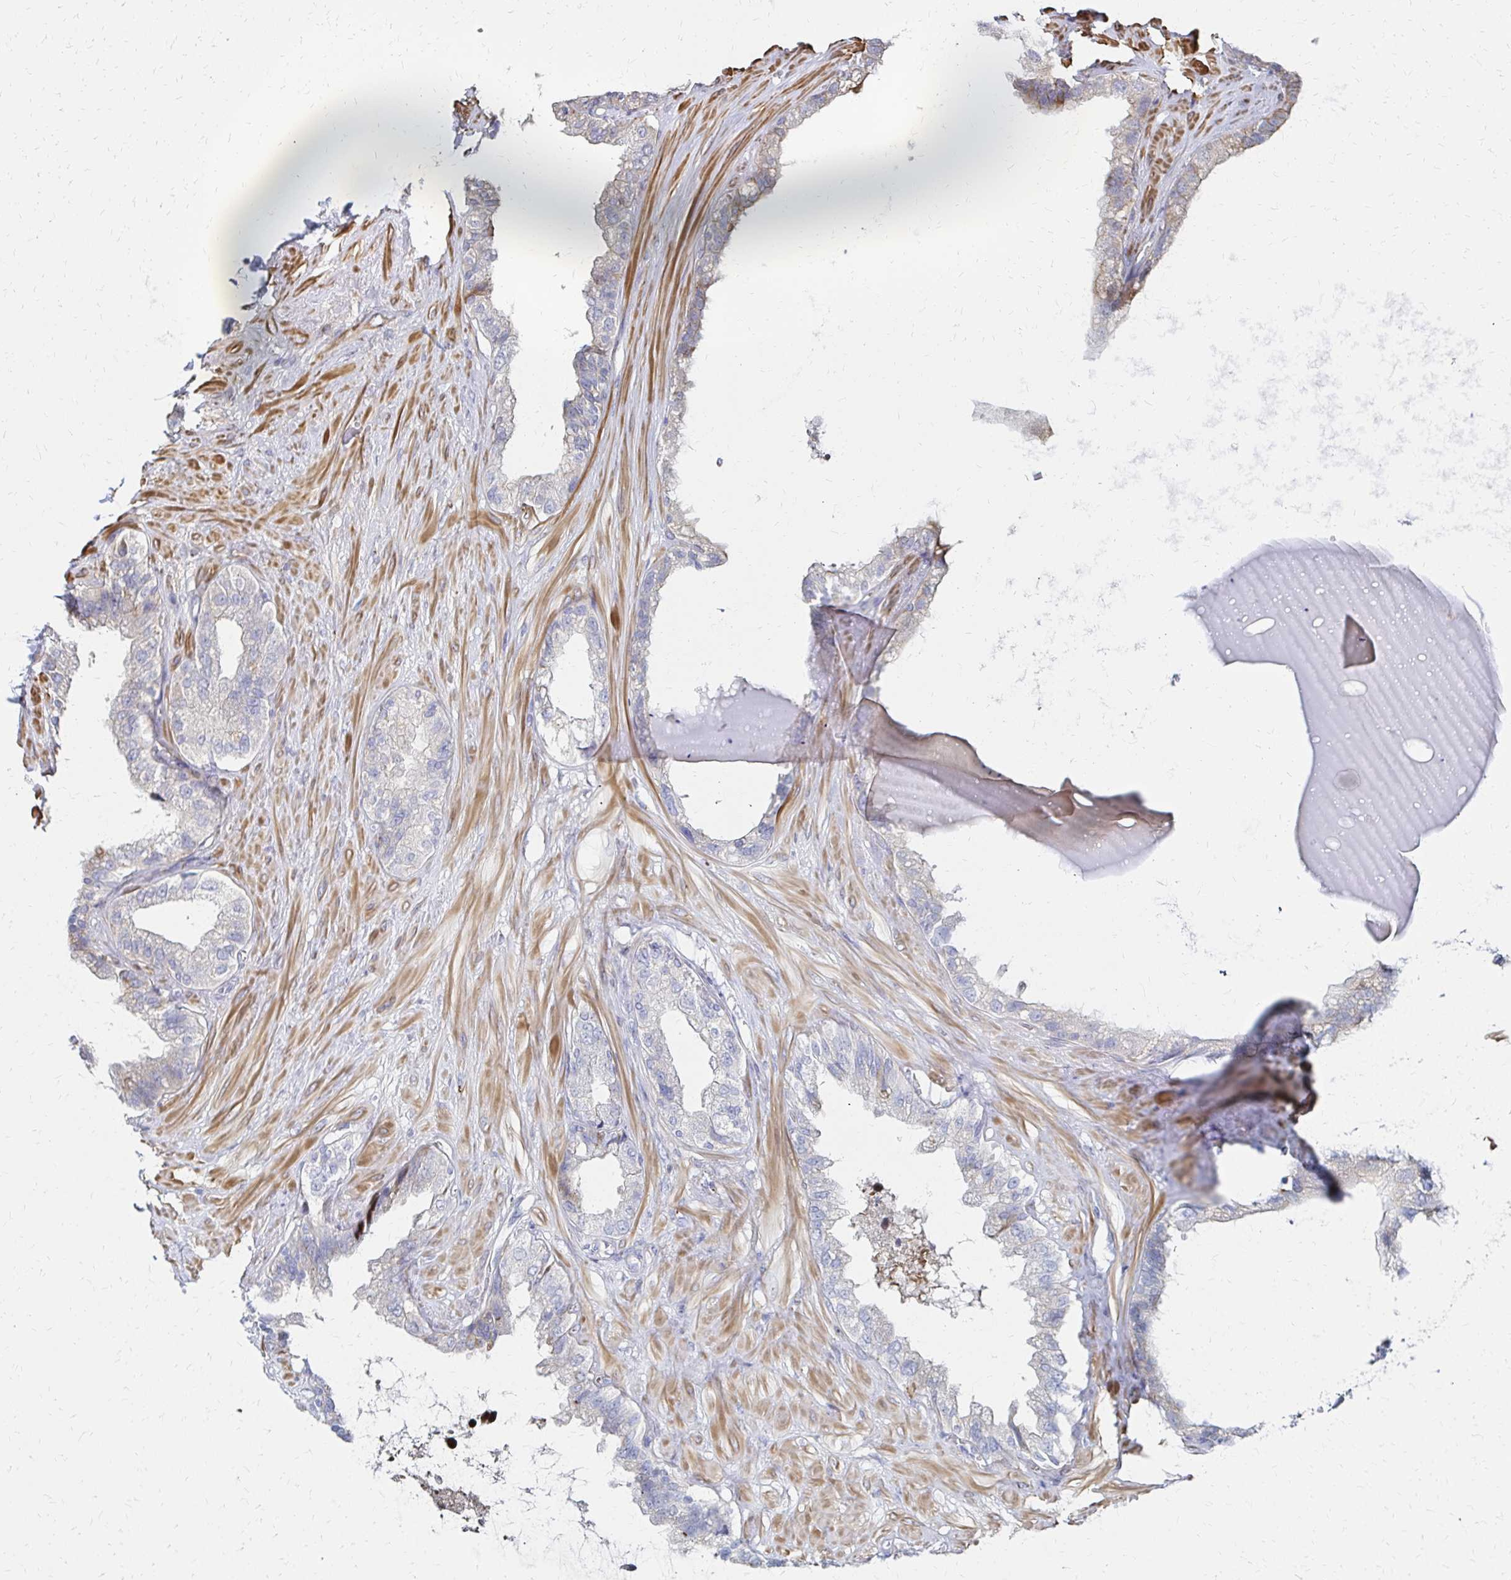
{"staining": {"intensity": "negative", "quantity": "none", "location": "none"}, "tissue": "seminal vesicle", "cell_type": "Glandular cells", "image_type": "normal", "snomed": [{"axis": "morphology", "description": "Normal tissue, NOS"}, {"axis": "topography", "description": "Seminal veicle"}, {"axis": "topography", "description": "Peripheral nerve tissue"}], "caption": "Human seminal vesicle stained for a protein using immunohistochemistry reveals no staining in glandular cells.", "gene": "MAN1A1", "patient": {"sex": "male", "age": 76}}